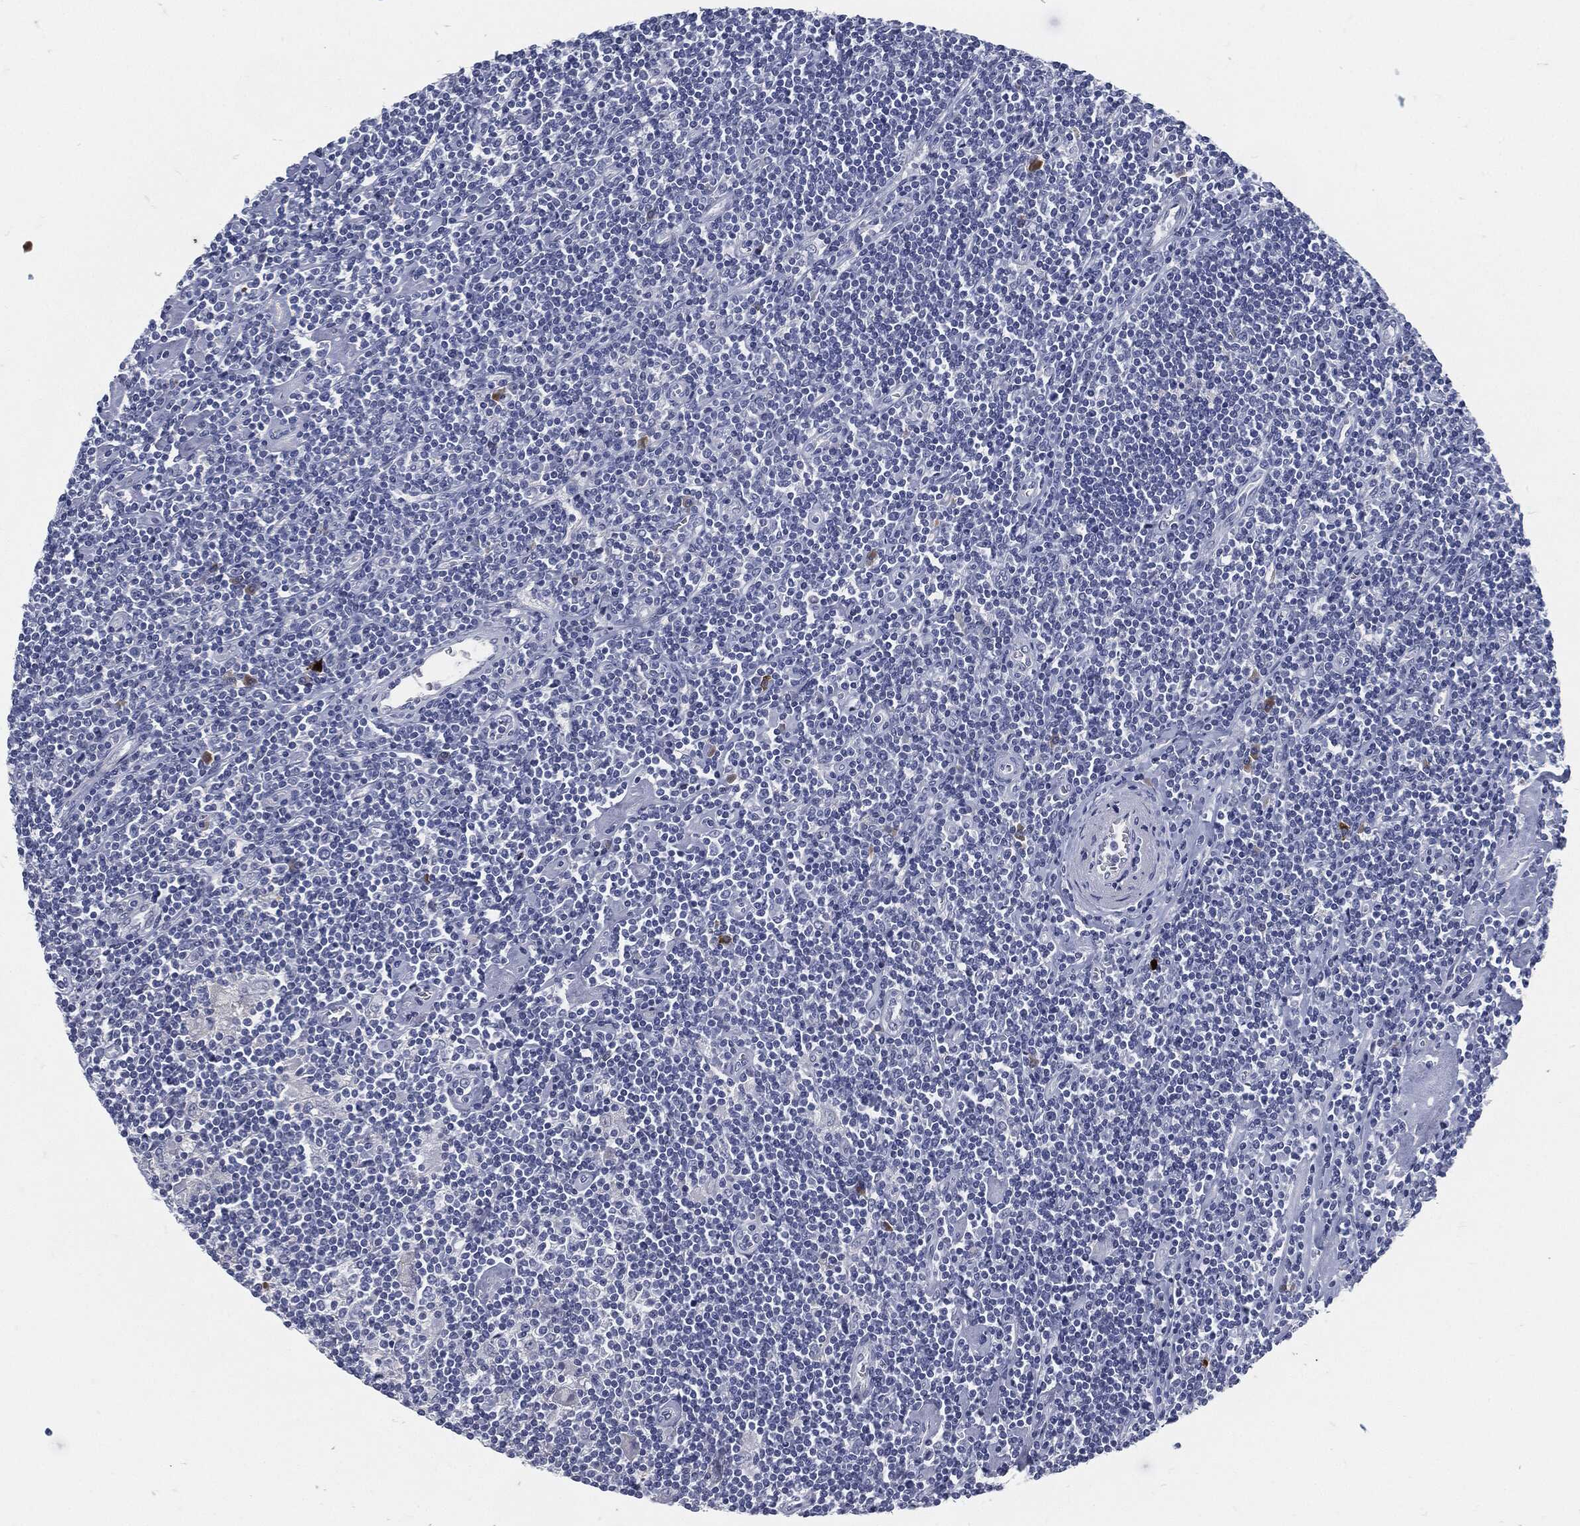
{"staining": {"intensity": "negative", "quantity": "none", "location": "none"}, "tissue": "lymphoma", "cell_type": "Tumor cells", "image_type": "cancer", "snomed": [{"axis": "morphology", "description": "Hodgkin's disease, NOS"}, {"axis": "topography", "description": "Lymph node"}], "caption": "Image shows no protein expression in tumor cells of Hodgkin's disease tissue.", "gene": "MST1", "patient": {"sex": "male", "age": 40}}